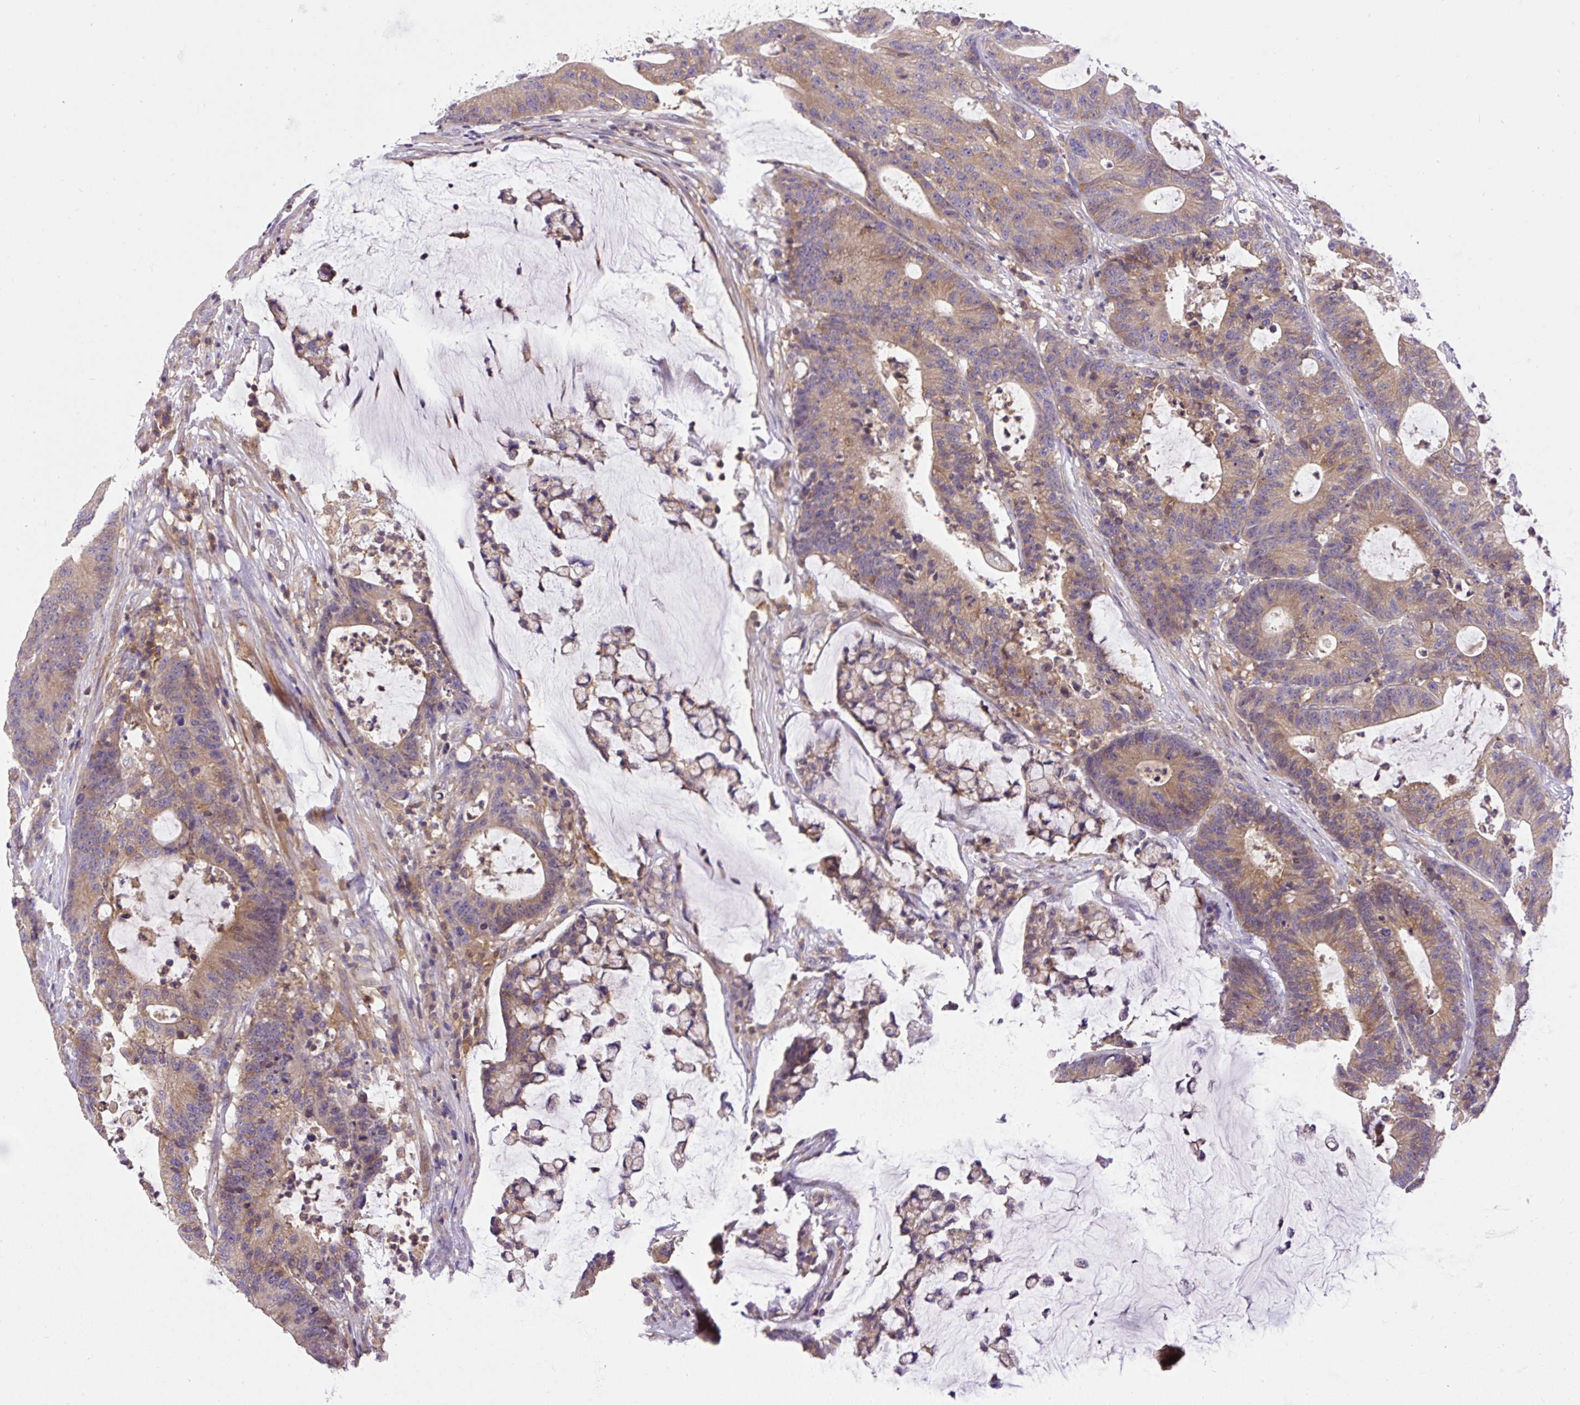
{"staining": {"intensity": "weak", "quantity": "25%-75%", "location": "cytoplasmic/membranous"}, "tissue": "colorectal cancer", "cell_type": "Tumor cells", "image_type": "cancer", "snomed": [{"axis": "morphology", "description": "Adenocarcinoma, NOS"}, {"axis": "topography", "description": "Colon"}], "caption": "Human adenocarcinoma (colorectal) stained with a protein marker reveals weak staining in tumor cells.", "gene": "CCDC28A", "patient": {"sex": "female", "age": 84}}